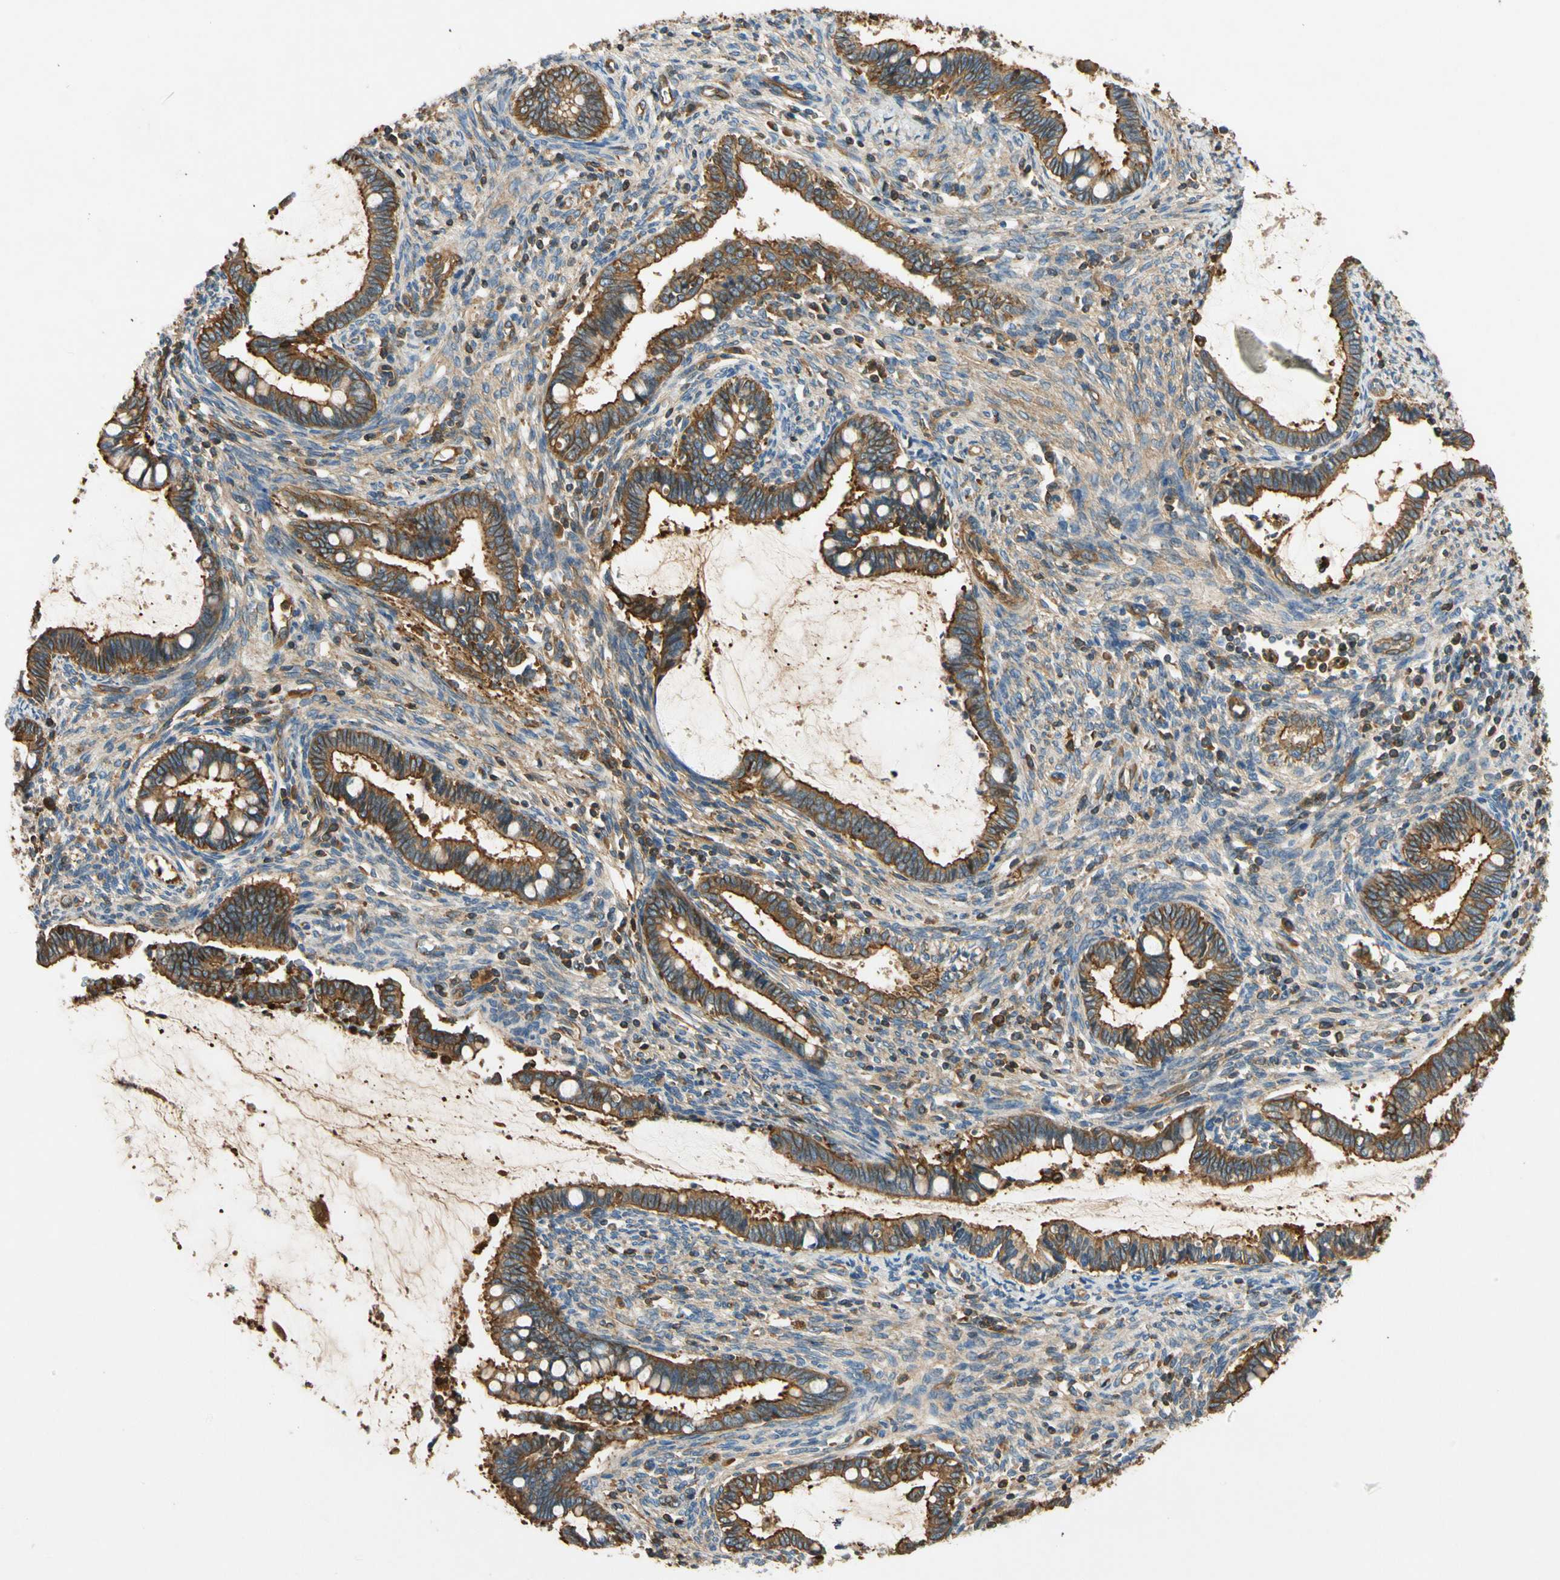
{"staining": {"intensity": "strong", "quantity": ">75%", "location": "cytoplasmic/membranous"}, "tissue": "cervical cancer", "cell_type": "Tumor cells", "image_type": "cancer", "snomed": [{"axis": "morphology", "description": "Adenocarcinoma, NOS"}, {"axis": "topography", "description": "Cervix"}], "caption": "Protein analysis of cervical cancer tissue exhibits strong cytoplasmic/membranous positivity in about >75% of tumor cells.", "gene": "TCP11L1", "patient": {"sex": "female", "age": 44}}